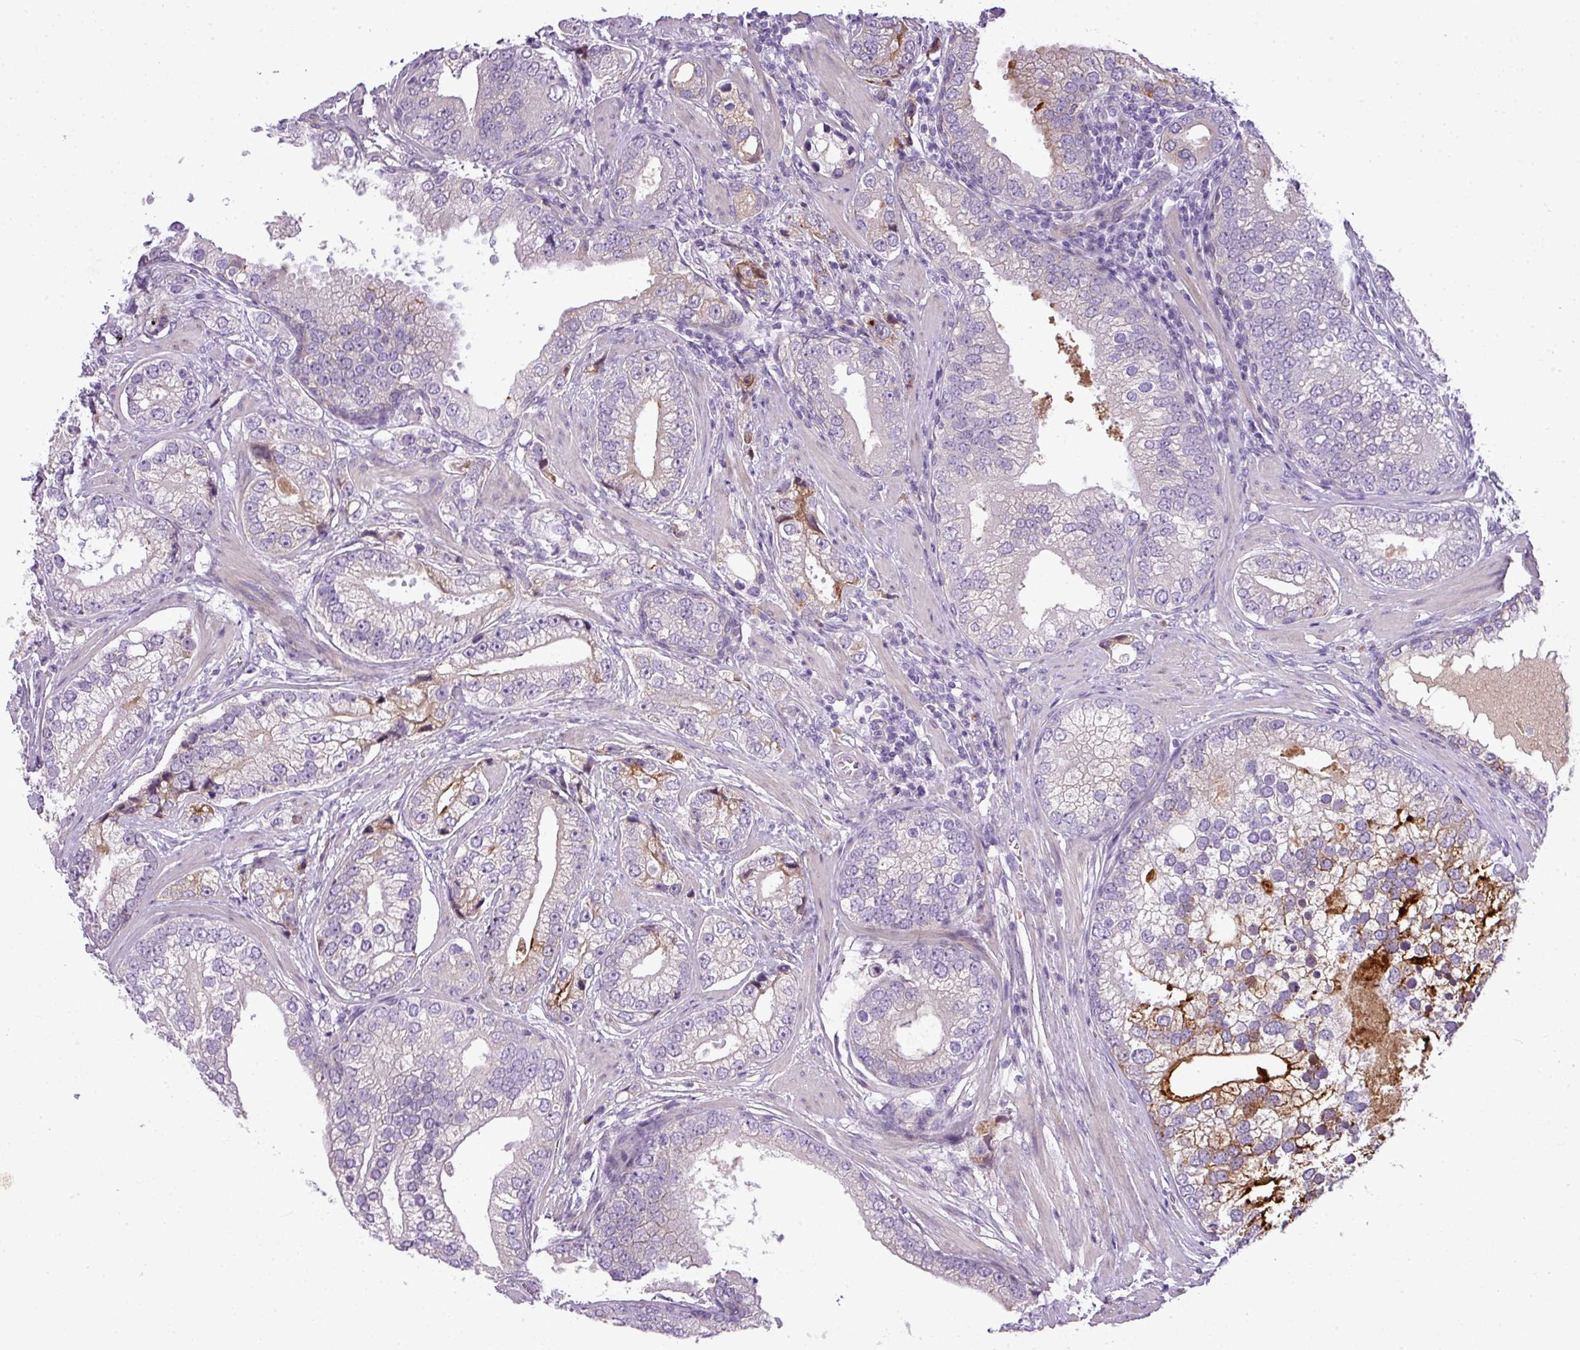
{"staining": {"intensity": "moderate", "quantity": "<25%", "location": "cytoplasmic/membranous"}, "tissue": "prostate cancer", "cell_type": "Tumor cells", "image_type": "cancer", "snomed": [{"axis": "morphology", "description": "Adenocarcinoma, High grade"}, {"axis": "topography", "description": "Prostate"}], "caption": "Prostate cancer (high-grade adenocarcinoma) stained with a brown dye shows moderate cytoplasmic/membranous positive positivity in approximately <25% of tumor cells.", "gene": "C4B", "patient": {"sex": "male", "age": 75}}